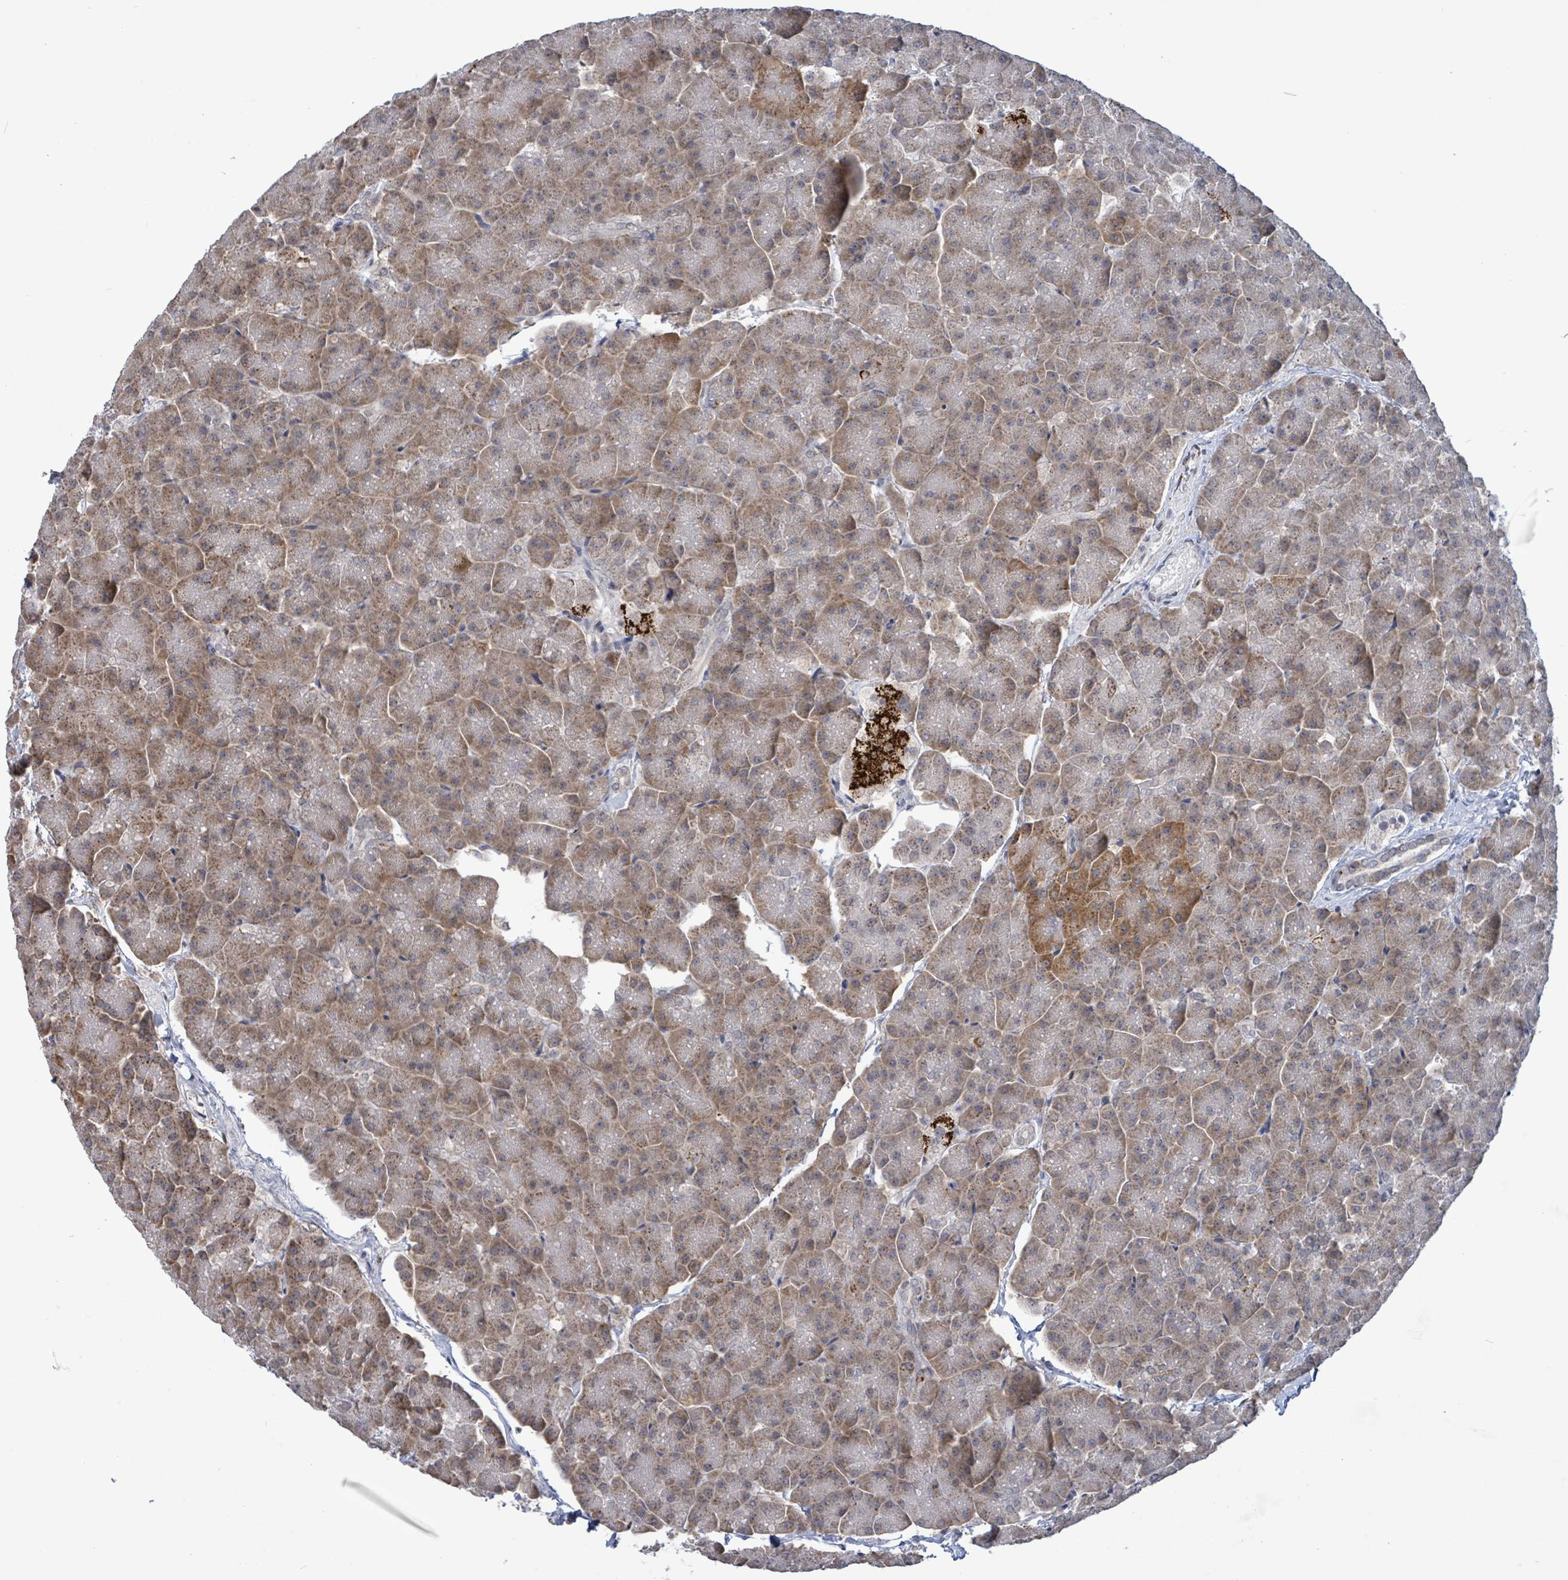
{"staining": {"intensity": "moderate", "quantity": ">75%", "location": "cytoplasmic/membranous"}, "tissue": "pancreas", "cell_type": "Exocrine glandular cells", "image_type": "normal", "snomed": [{"axis": "morphology", "description": "Normal tissue, NOS"}, {"axis": "topography", "description": "Pancreas"}, {"axis": "topography", "description": "Peripheral nerve tissue"}], "caption": "Unremarkable pancreas shows moderate cytoplasmic/membranous expression in approximately >75% of exocrine glandular cells Immunohistochemistry (ihc) stains the protein of interest in brown and the nuclei are stained blue..", "gene": "COQ10B", "patient": {"sex": "male", "age": 54}}